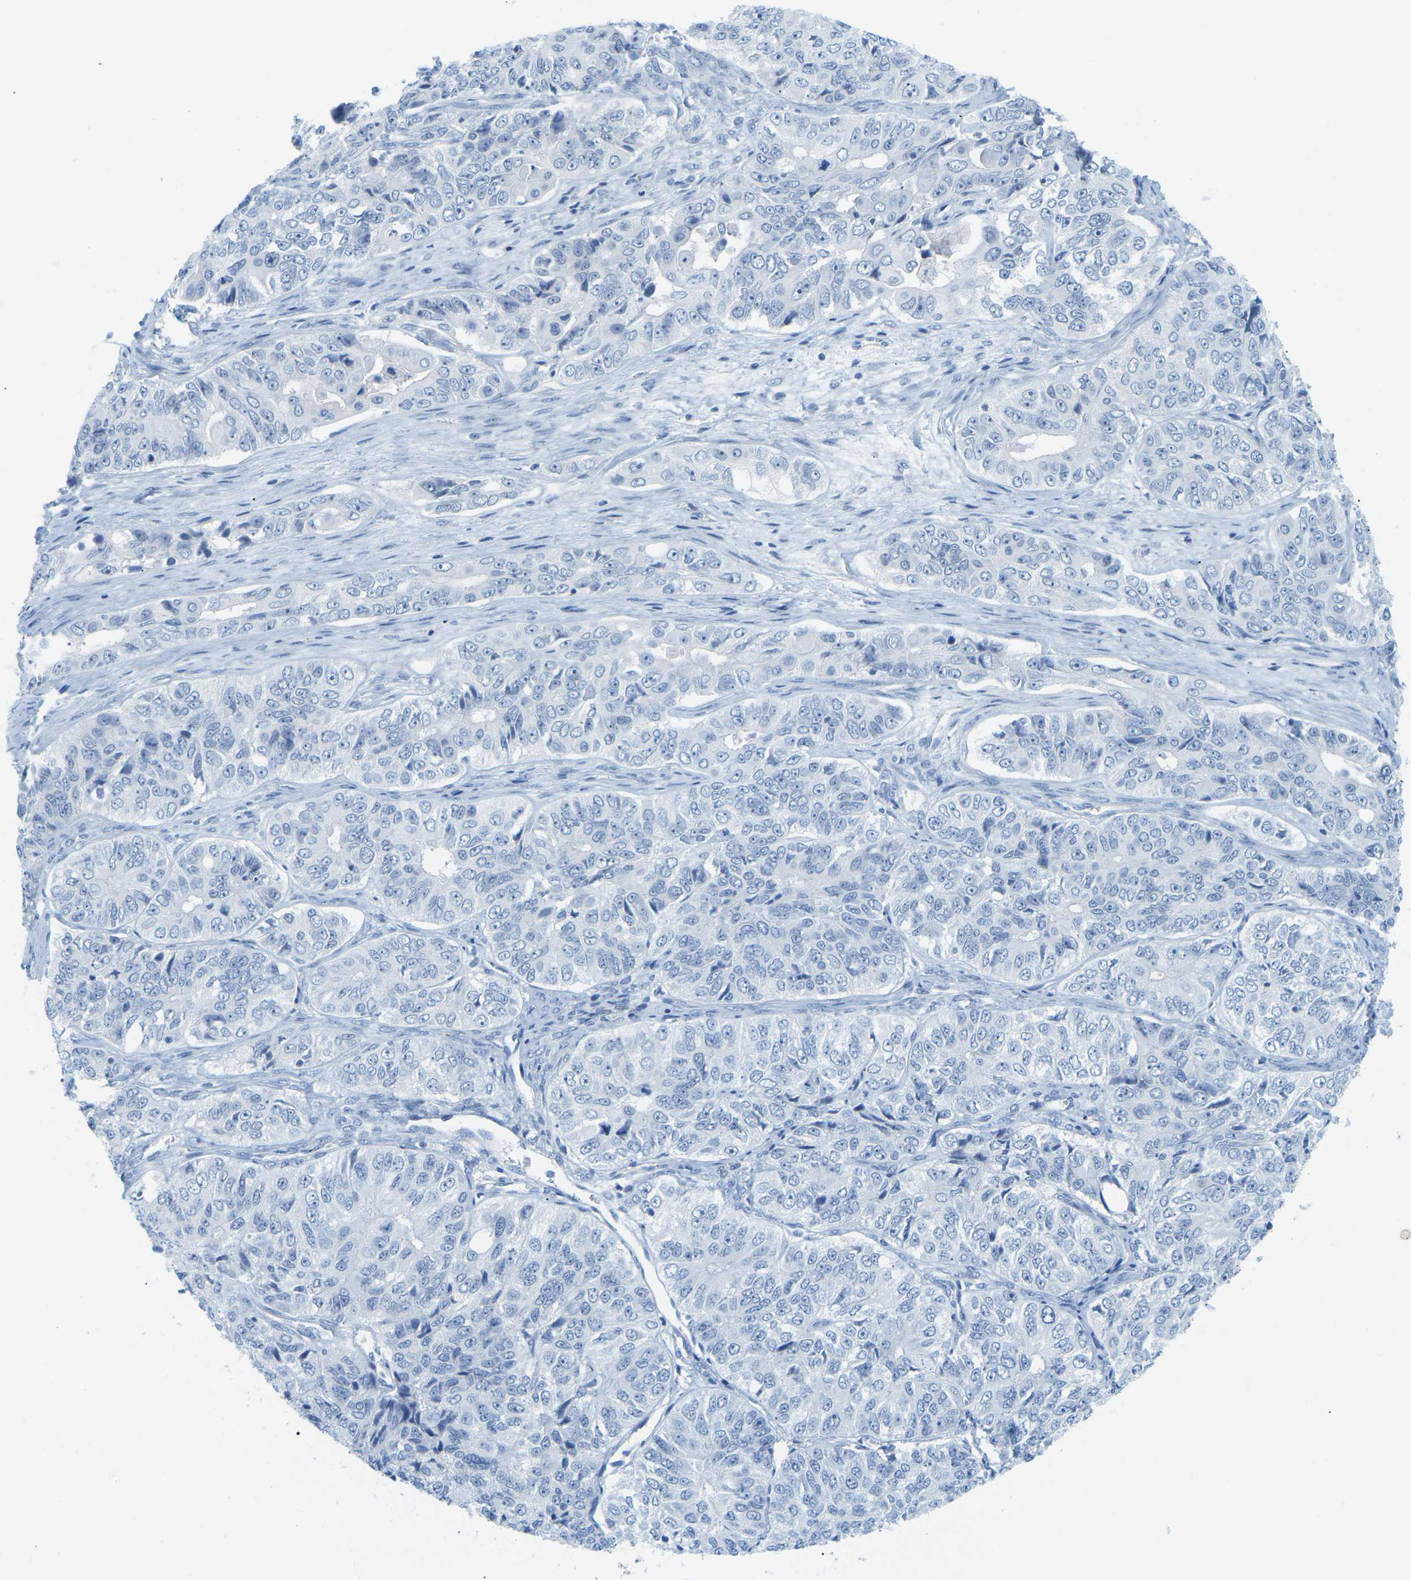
{"staining": {"intensity": "negative", "quantity": "none", "location": "none"}, "tissue": "ovarian cancer", "cell_type": "Tumor cells", "image_type": "cancer", "snomed": [{"axis": "morphology", "description": "Carcinoma, endometroid"}, {"axis": "topography", "description": "Ovary"}], "caption": "This is an immunohistochemistry histopathology image of human ovarian endometroid carcinoma. There is no staining in tumor cells.", "gene": "HLTF", "patient": {"sex": "female", "age": 51}}